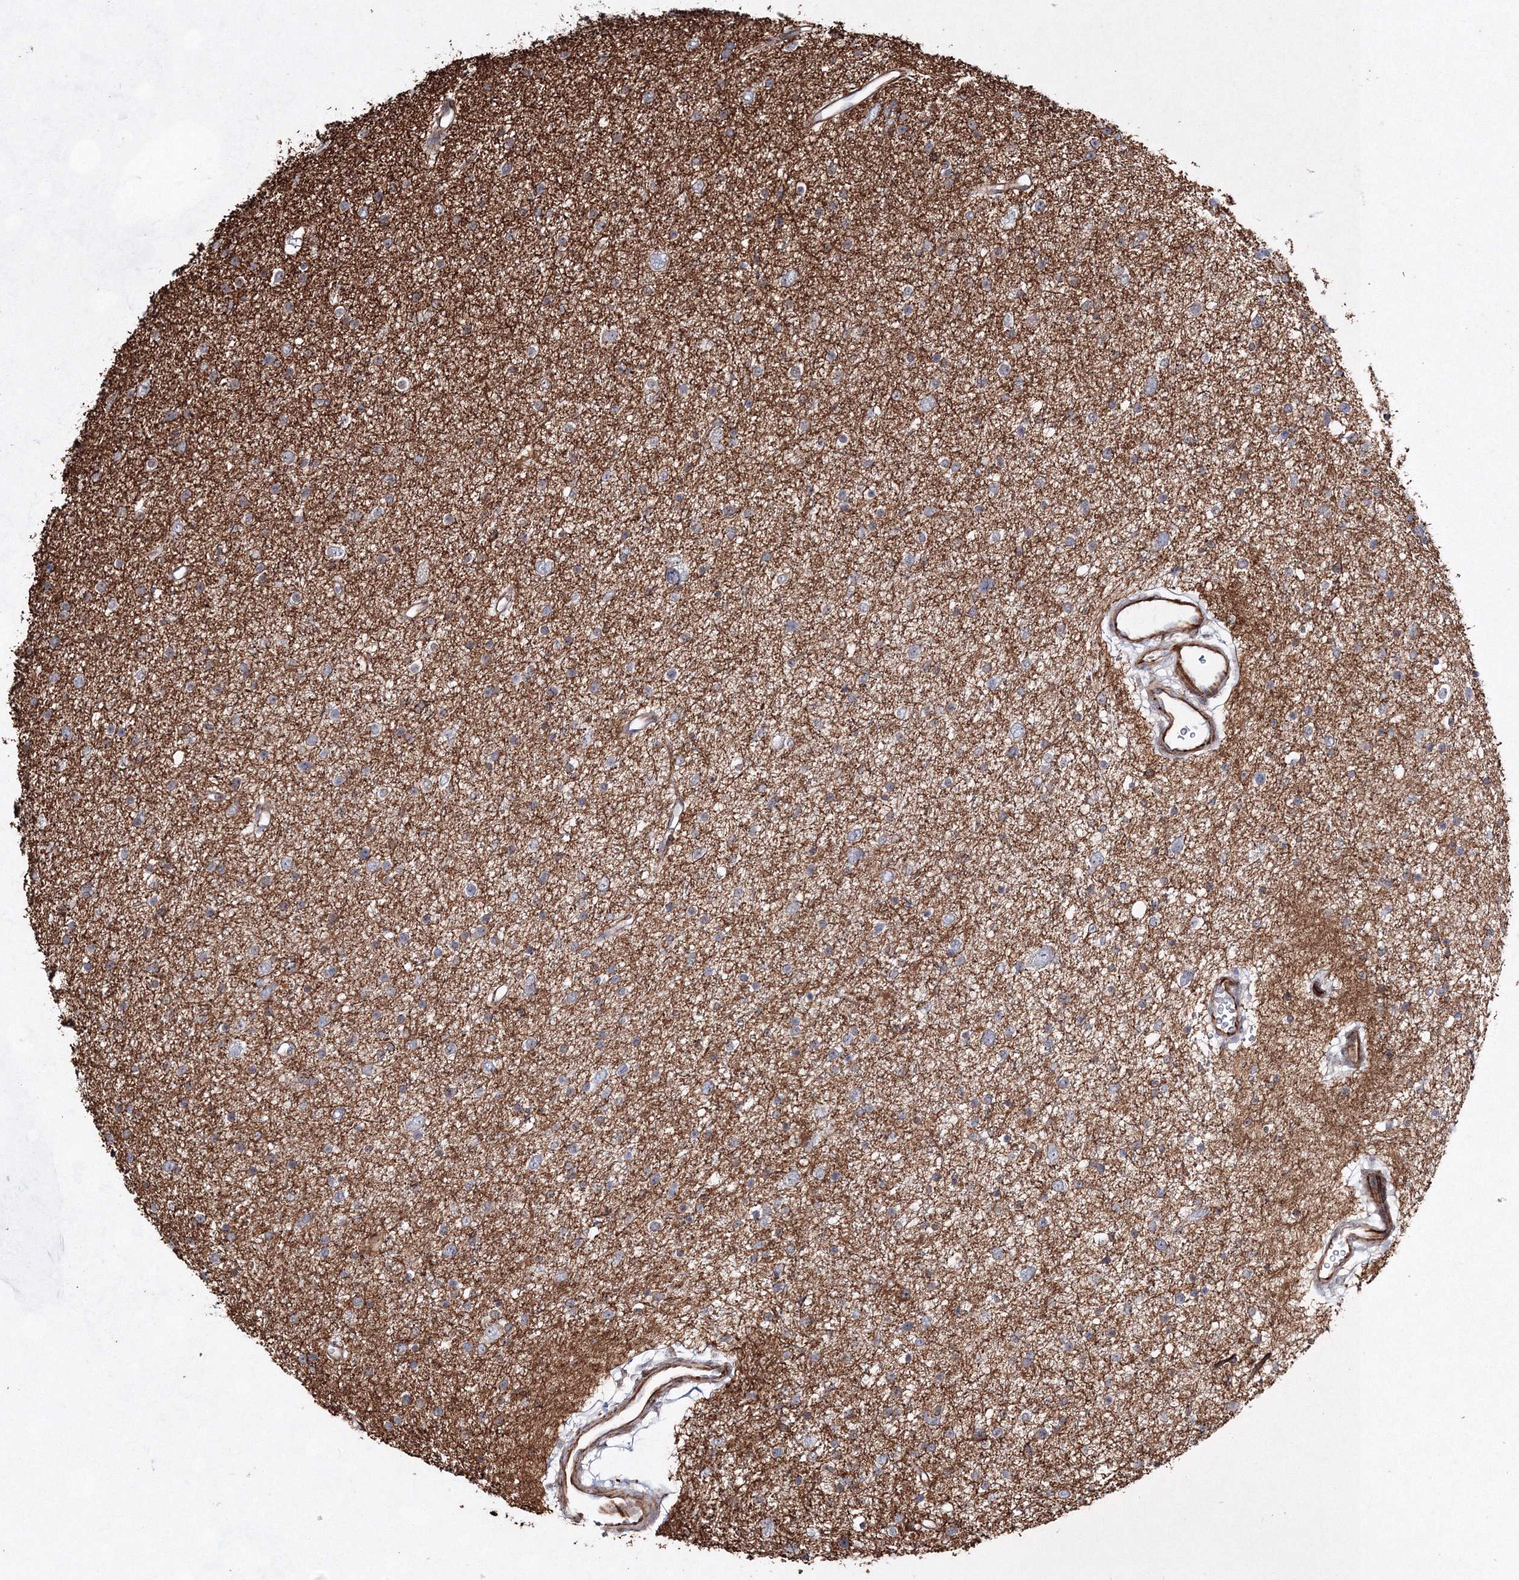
{"staining": {"intensity": "negative", "quantity": "none", "location": "none"}, "tissue": "glioma", "cell_type": "Tumor cells", "image_type": "cancer", "snomed": [{"axis": "morphology", "description": "Glioma, malignant, Low grade"}, {"axis": "topography", "description": "Brain"}], "caption": "Tumor cells show no significant positivity in malignant glioma (low-grade).", "gene": "SNIP1", "patient": {"sex": "female", "age": 37}}